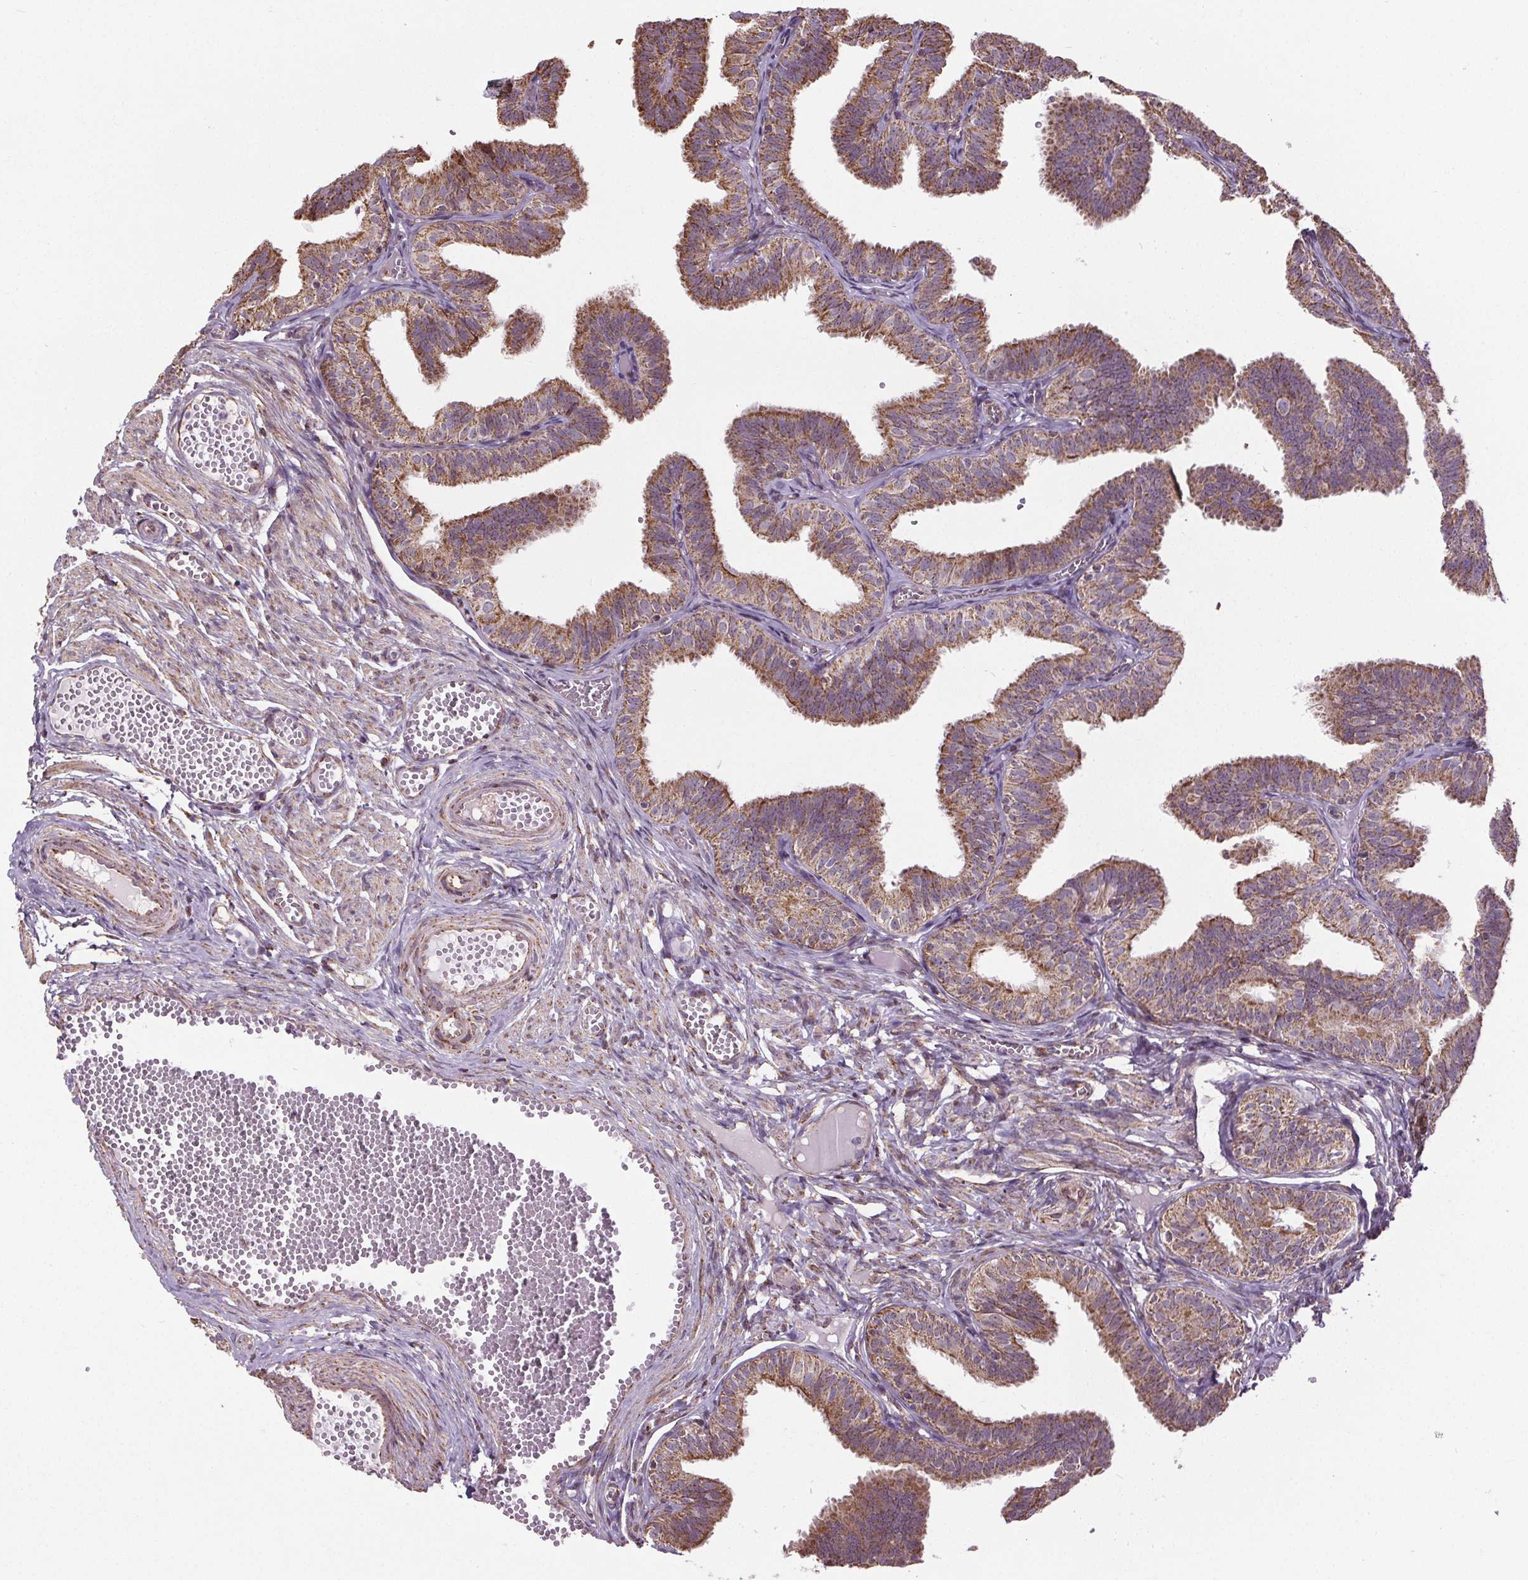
{"staining": {"intensity": "moderate", "quantity": ">75%", "location": "cytoplasmic/membranous"}, "tissue": "fallopian tube", "cell_type": "Glandular cells", "image_type": "normal", "snomed": [{"axis": "morphology", "description": "Normal tissue, NOS"}, {"axis": "topography", "description": "Fallopian tube"}], "caption": "Glandular cells demonstrate medium levels of moderate cytoplasmic/membranous expression in about >75% of cells in unremarkable fallopian tube.", "gene": "ZNF548", "patient": {"sex": "female", "age": 25}}